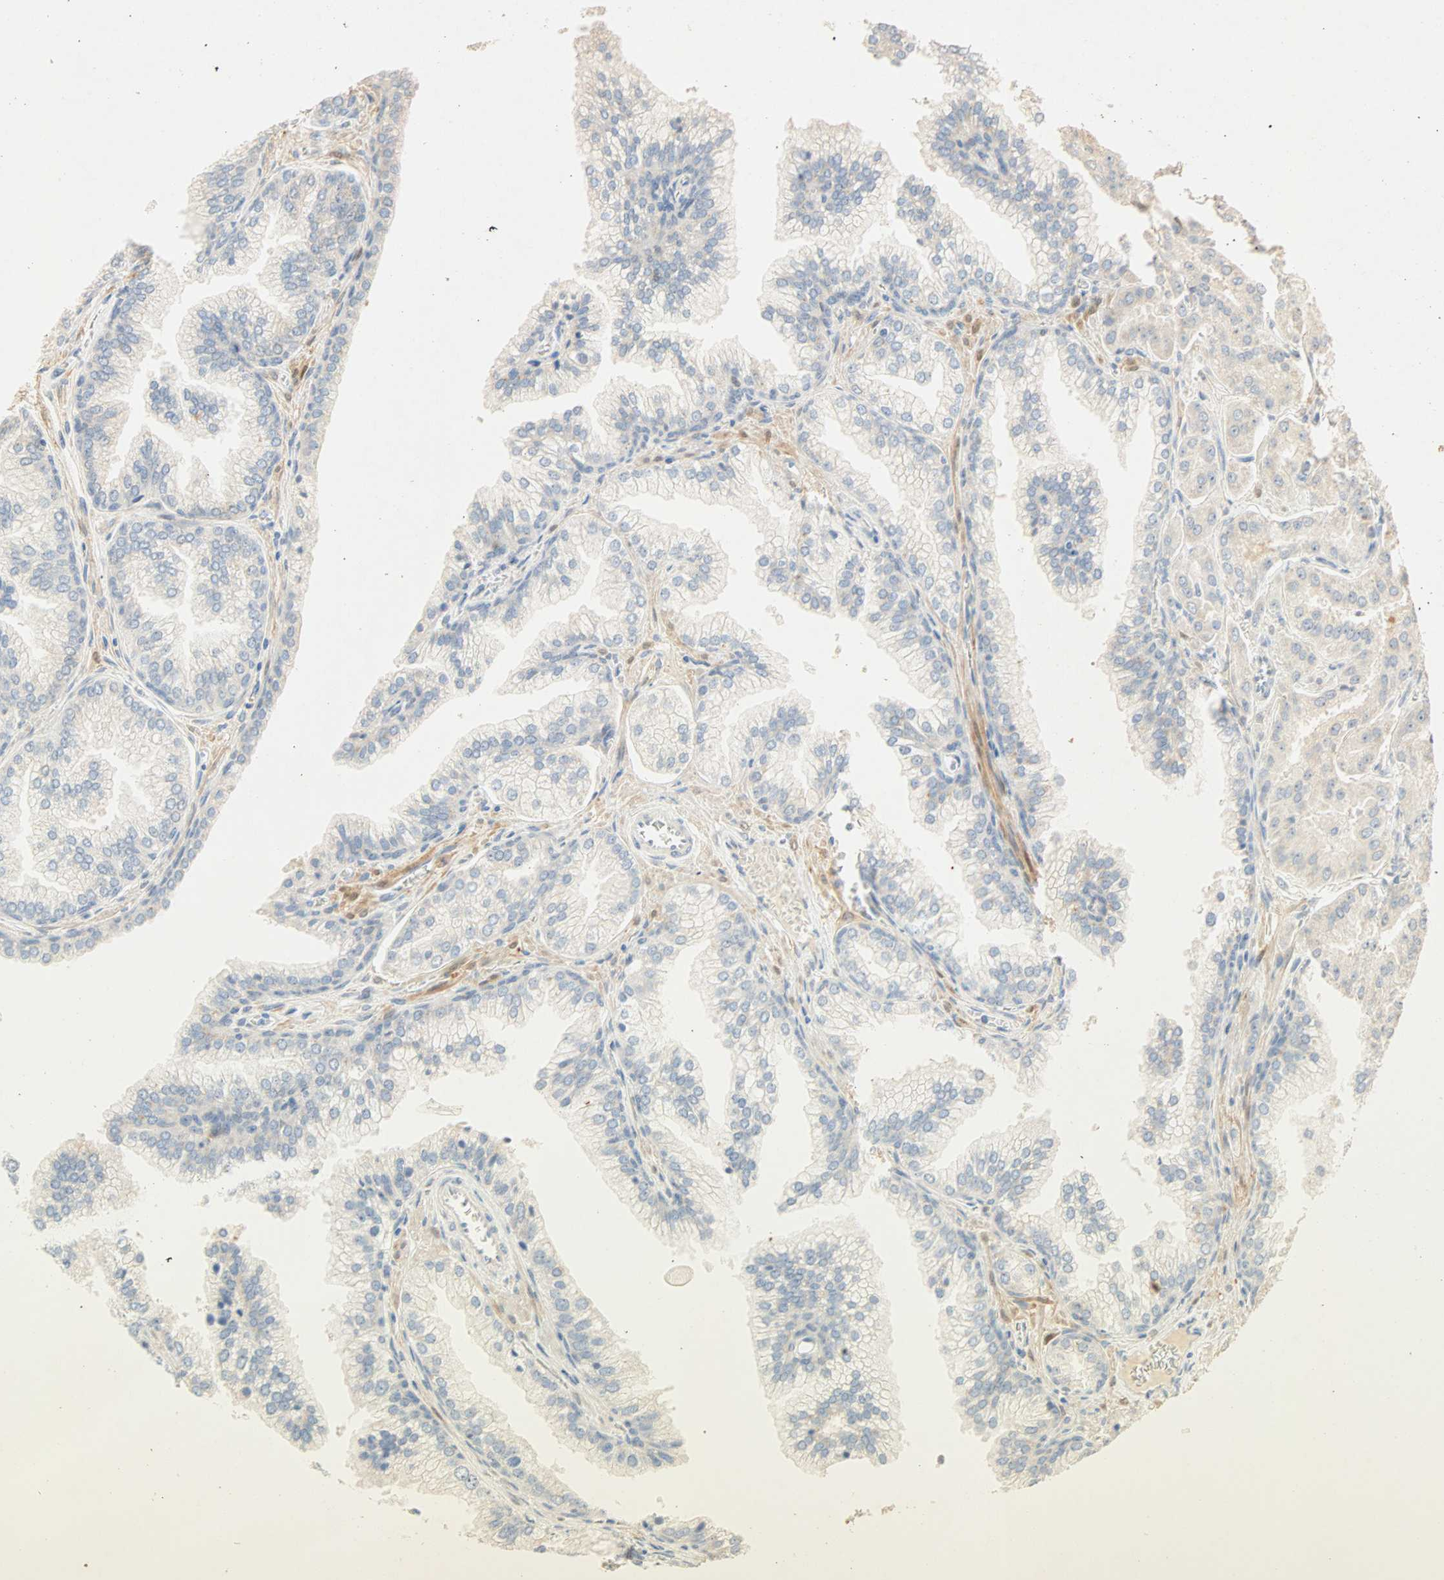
{"staining": {"intensity": "negative", "quantity": "none", "location": "none"}, "tissue": "prostate cancer", "cell_type": "Tumor cells", "image_type": "cancer", "snomed": [{"axis": "morphology", "description": "Adenocarcinoma, Low grade"}, {"axis": "topography", "description": "Prostate"}], "caption": "DAB immunohistochemical staining of human prostate cancer (low-grade adenocarcinoma) reveals no significant staining in tumor cells. (Brightfield microscopy of DAB (3,3'-diaminobenzidine) IHC at high magnification).", "gene": "SELENBP1", "patient": {"sex": "male", "age": 59}}